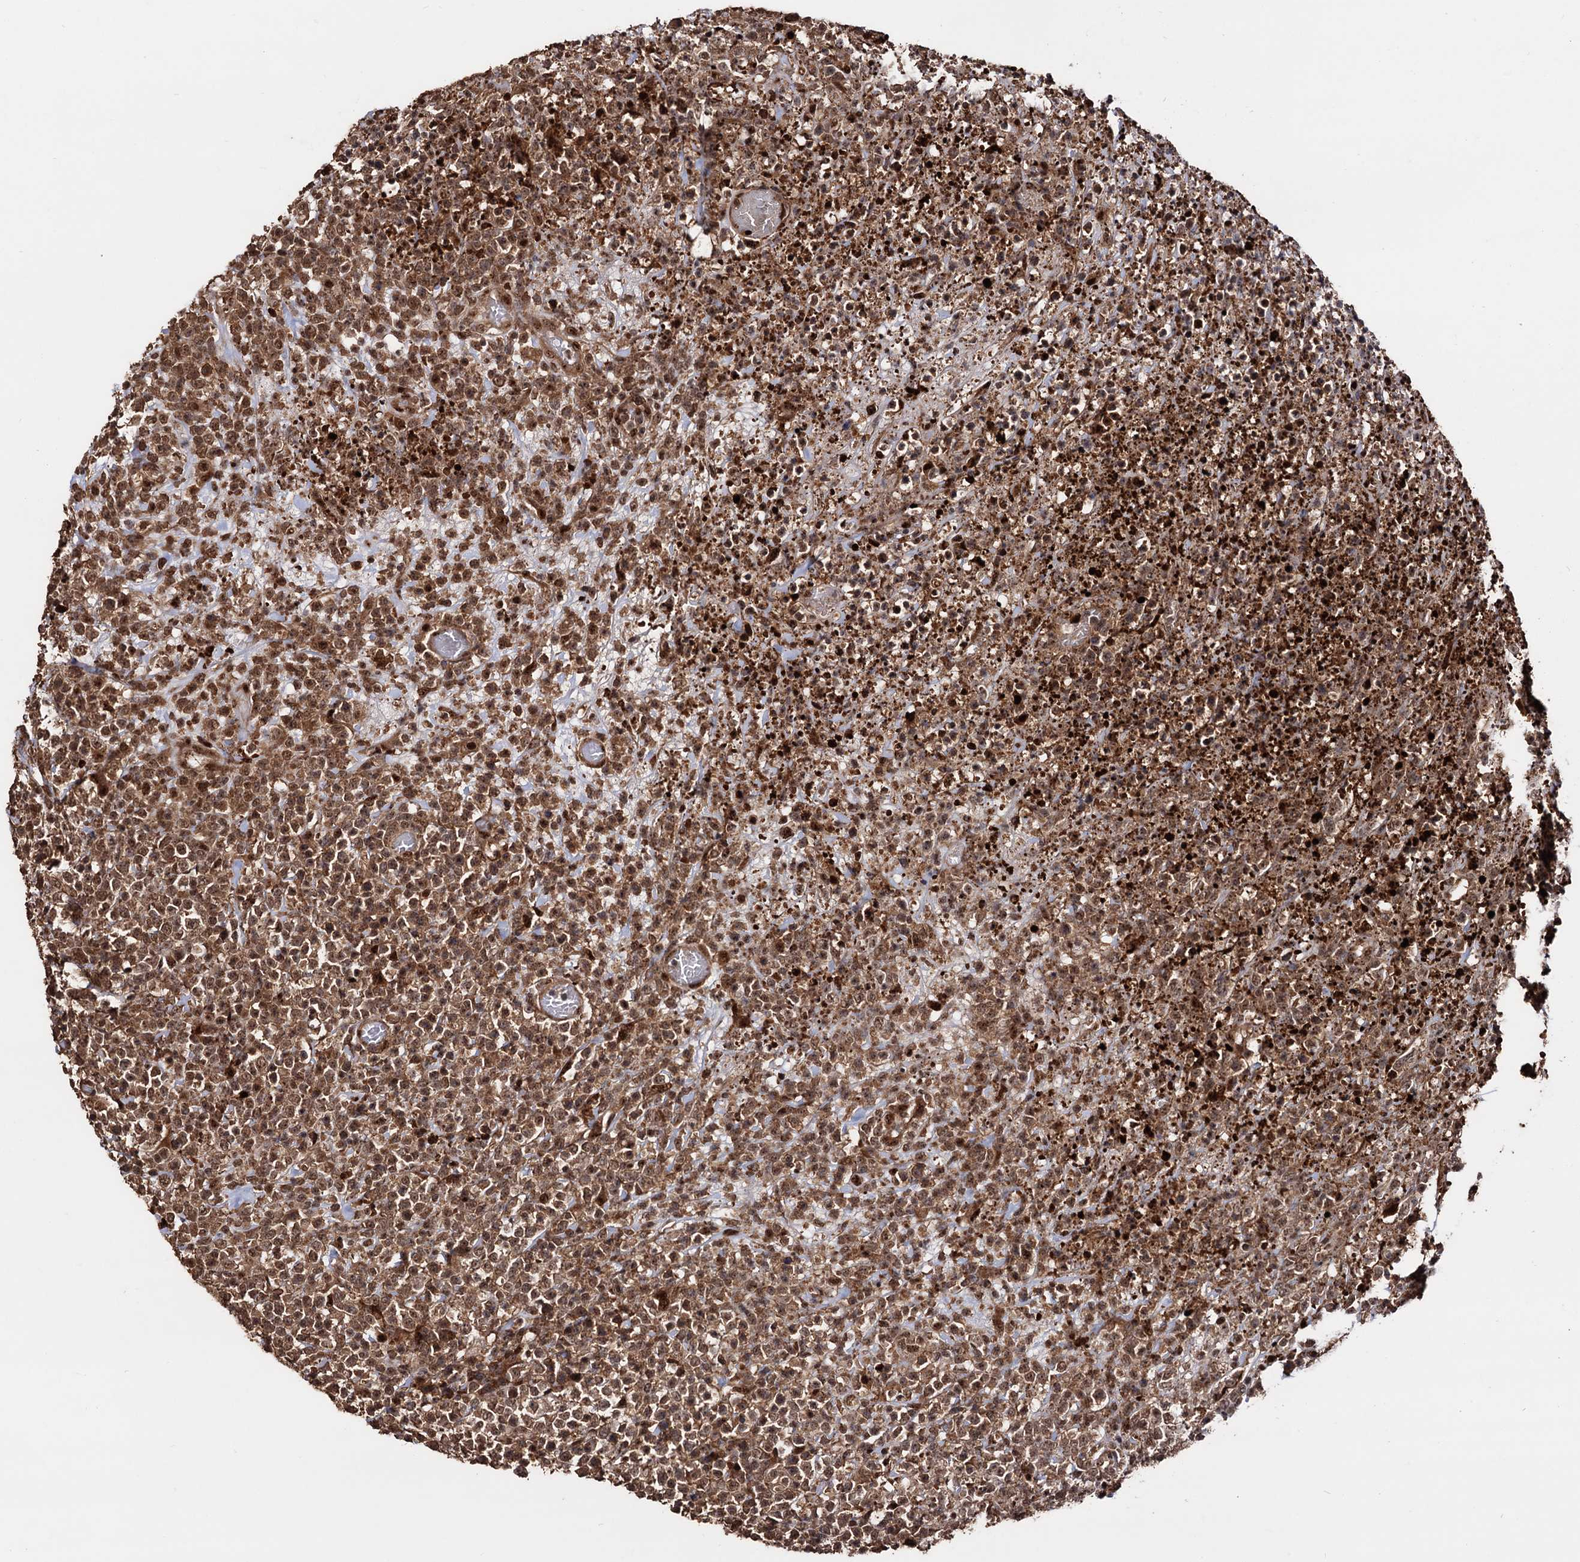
{"staining": {"intensity": "moderate", "quantity": ">75%", "location": "cytoplasmic/membranous,nuclear"}, "tissue": "lymphoma", "cell_type": "Tumor cells", "image_type": "cancer", "snomed": [{"axis": "morphology", "description": "Malignant lymphoma, non-Hodgkin's type, High grade"}, {"axis": "topography", "description": "Colon"}], "caption": "Immunohistochemistry image of malignant lymphoma, non-Hodgkin's type (high-grade) stained for a protein (brown), which exhibits medium levels of moderate cytoplasmic/membranous and nuclear expression in about >75% of tumor cells.", "gene": "PIGB", "patient": {"sex": "female", "age": 53}}